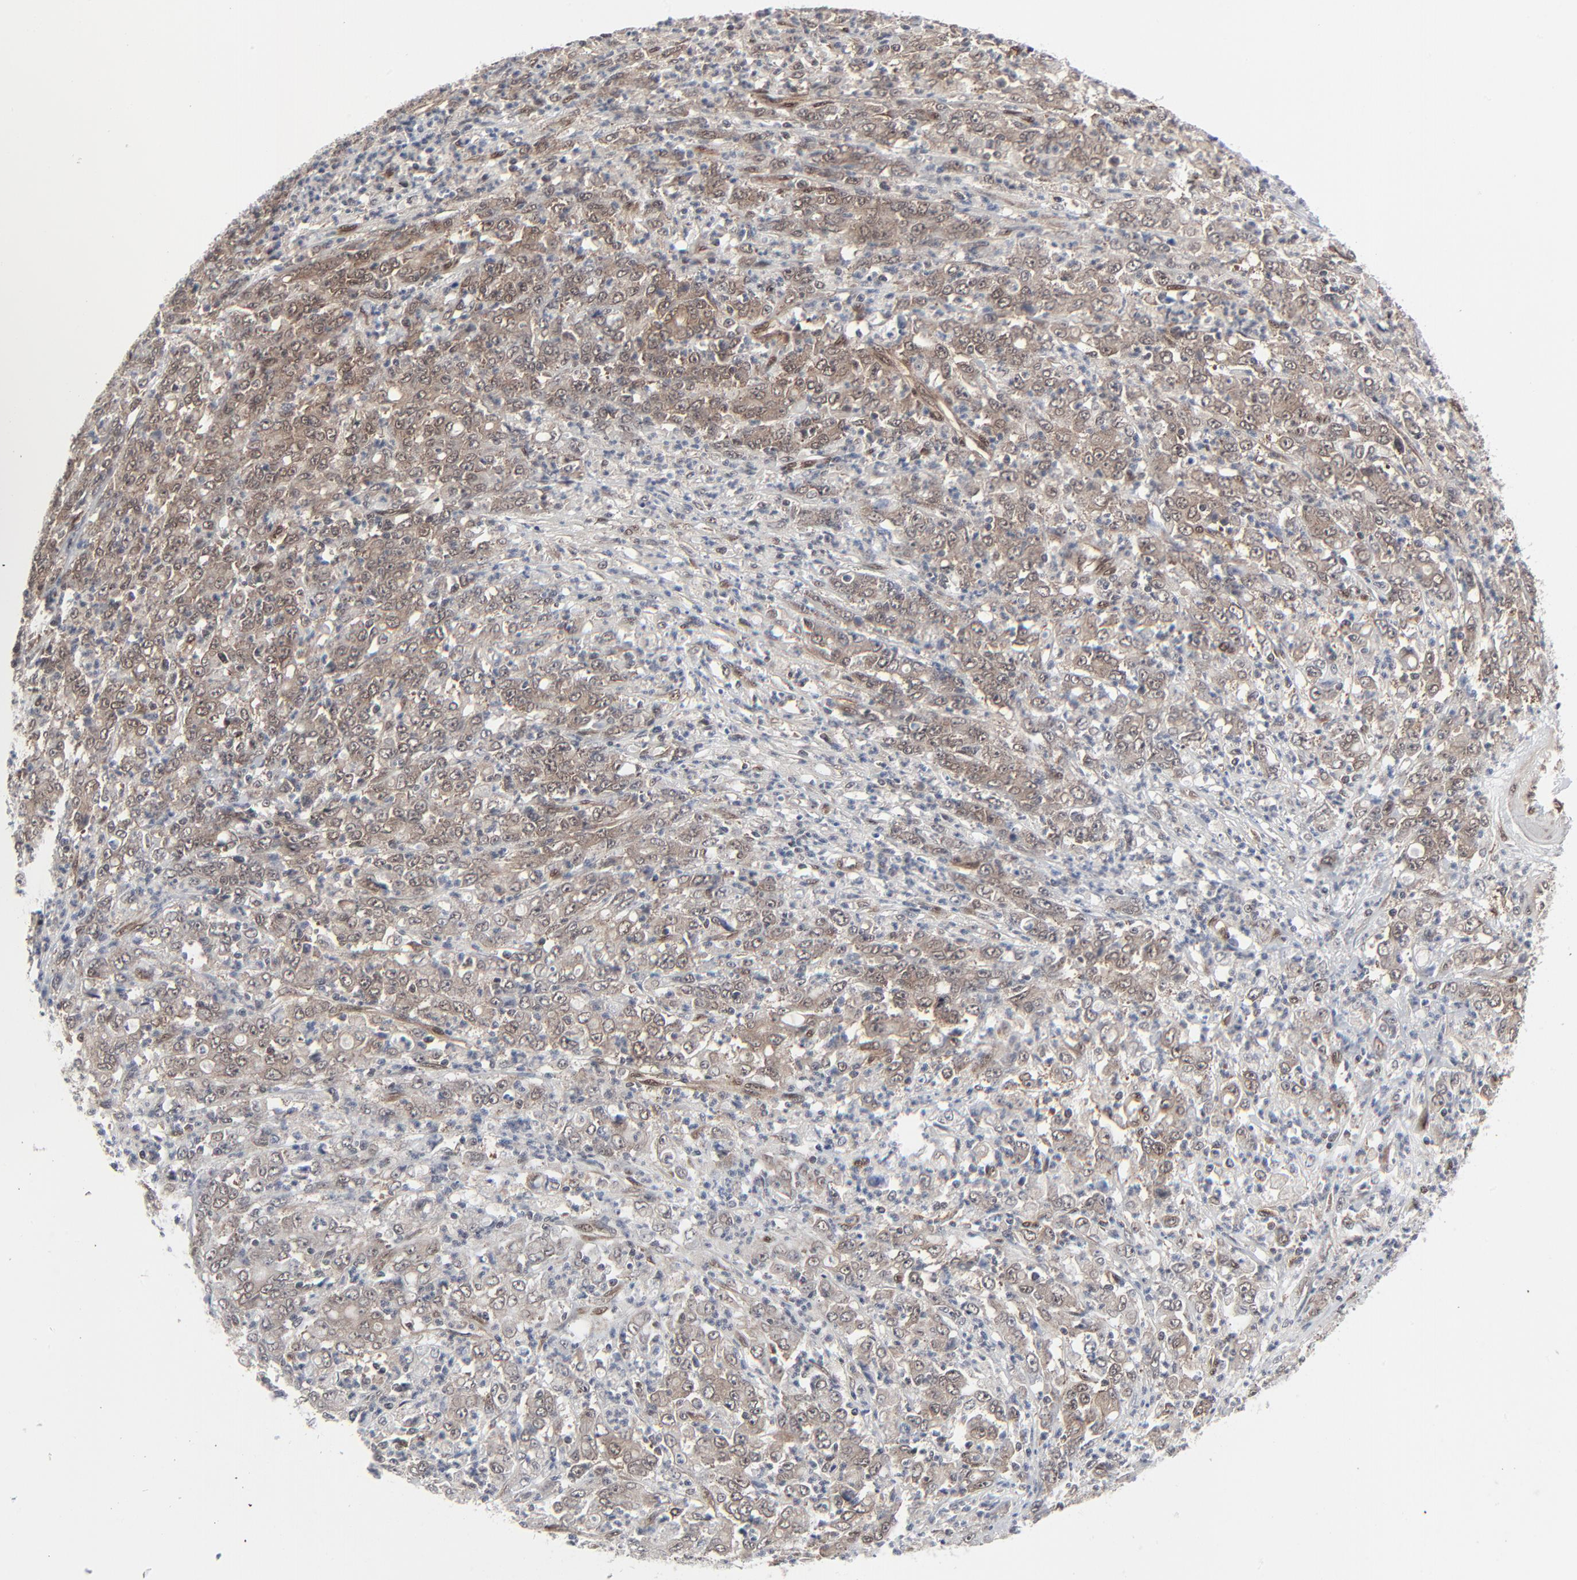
{"staining": {"intensity": "weak", "quantity": ">75%", "location": "cytoplasmic/membranous,nuclear"}, "tissue": "stomach cancer", "cell_type": "Tumor cells", "image_type": "cancer", "snomed": [{"axis": "morphology", "description": "Adenocarcinoma, NOS"}, {"axis": "topography", "description": "Stomach, lower"}], "caption": "Tumor cells demonstrate low levels of weak cytoplasmic/membranous and nuclear expression in about >75% of cells in human adenocarcinoma (stomach).", "gene": "AKT1", "patient": {"sex": "female", "age": 71}}